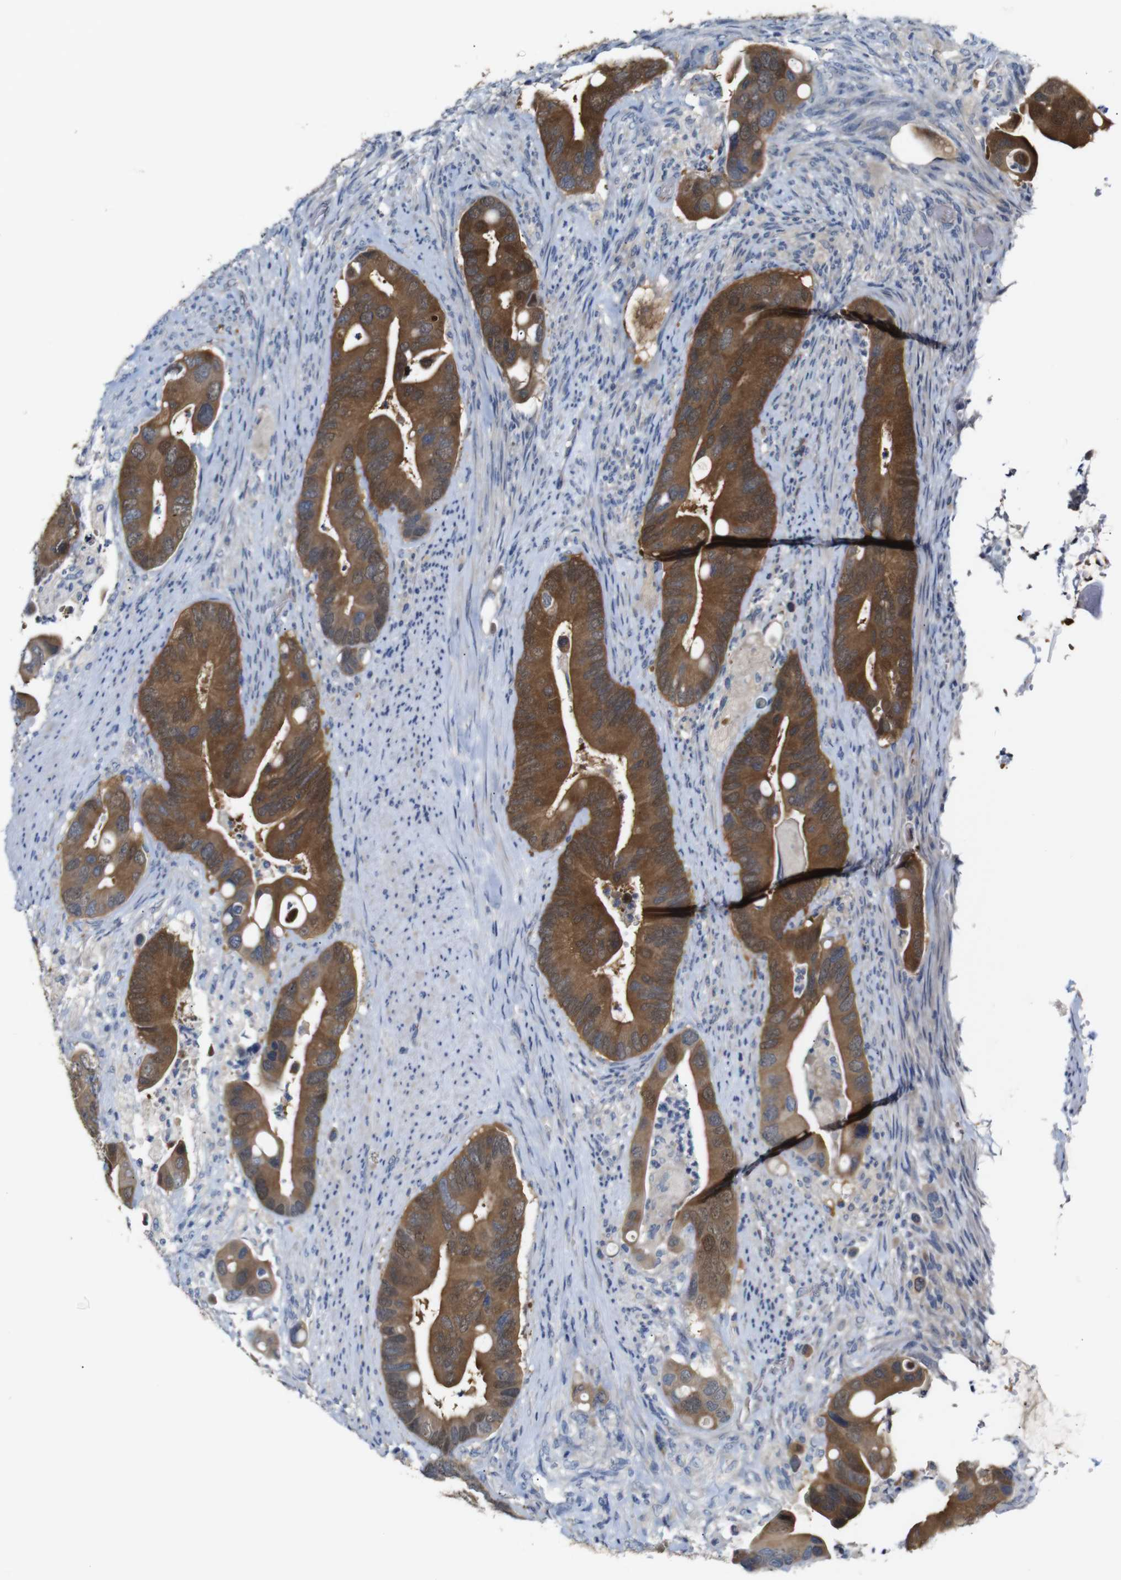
{"staining": {"intensity": "strong", "quantity": ">75%", "location": "cytoplasmic/membranous"}, "tissue": "colorectal cancer", "cell_type": "Tumor cells", "image_type": "cancer", "snomed": [{"axis": "morphology", "description": "Adenocarcinoma, NOS"}, {"axis": "topography", "description": "Rectum"}], "caption": "Strong cytoplasmic/membranous protein positivity is appreciated in about >75% of tumor cells in colorectal cancer. The protein of interest is stained brown, and the nuclei are stained in blue (DAB (3,3'-diaminobenzidine) IHC with brightfield microscopy, high magnification).", "gene": "TBC1D32", "patient": {"sex": "female", "age": 57}}